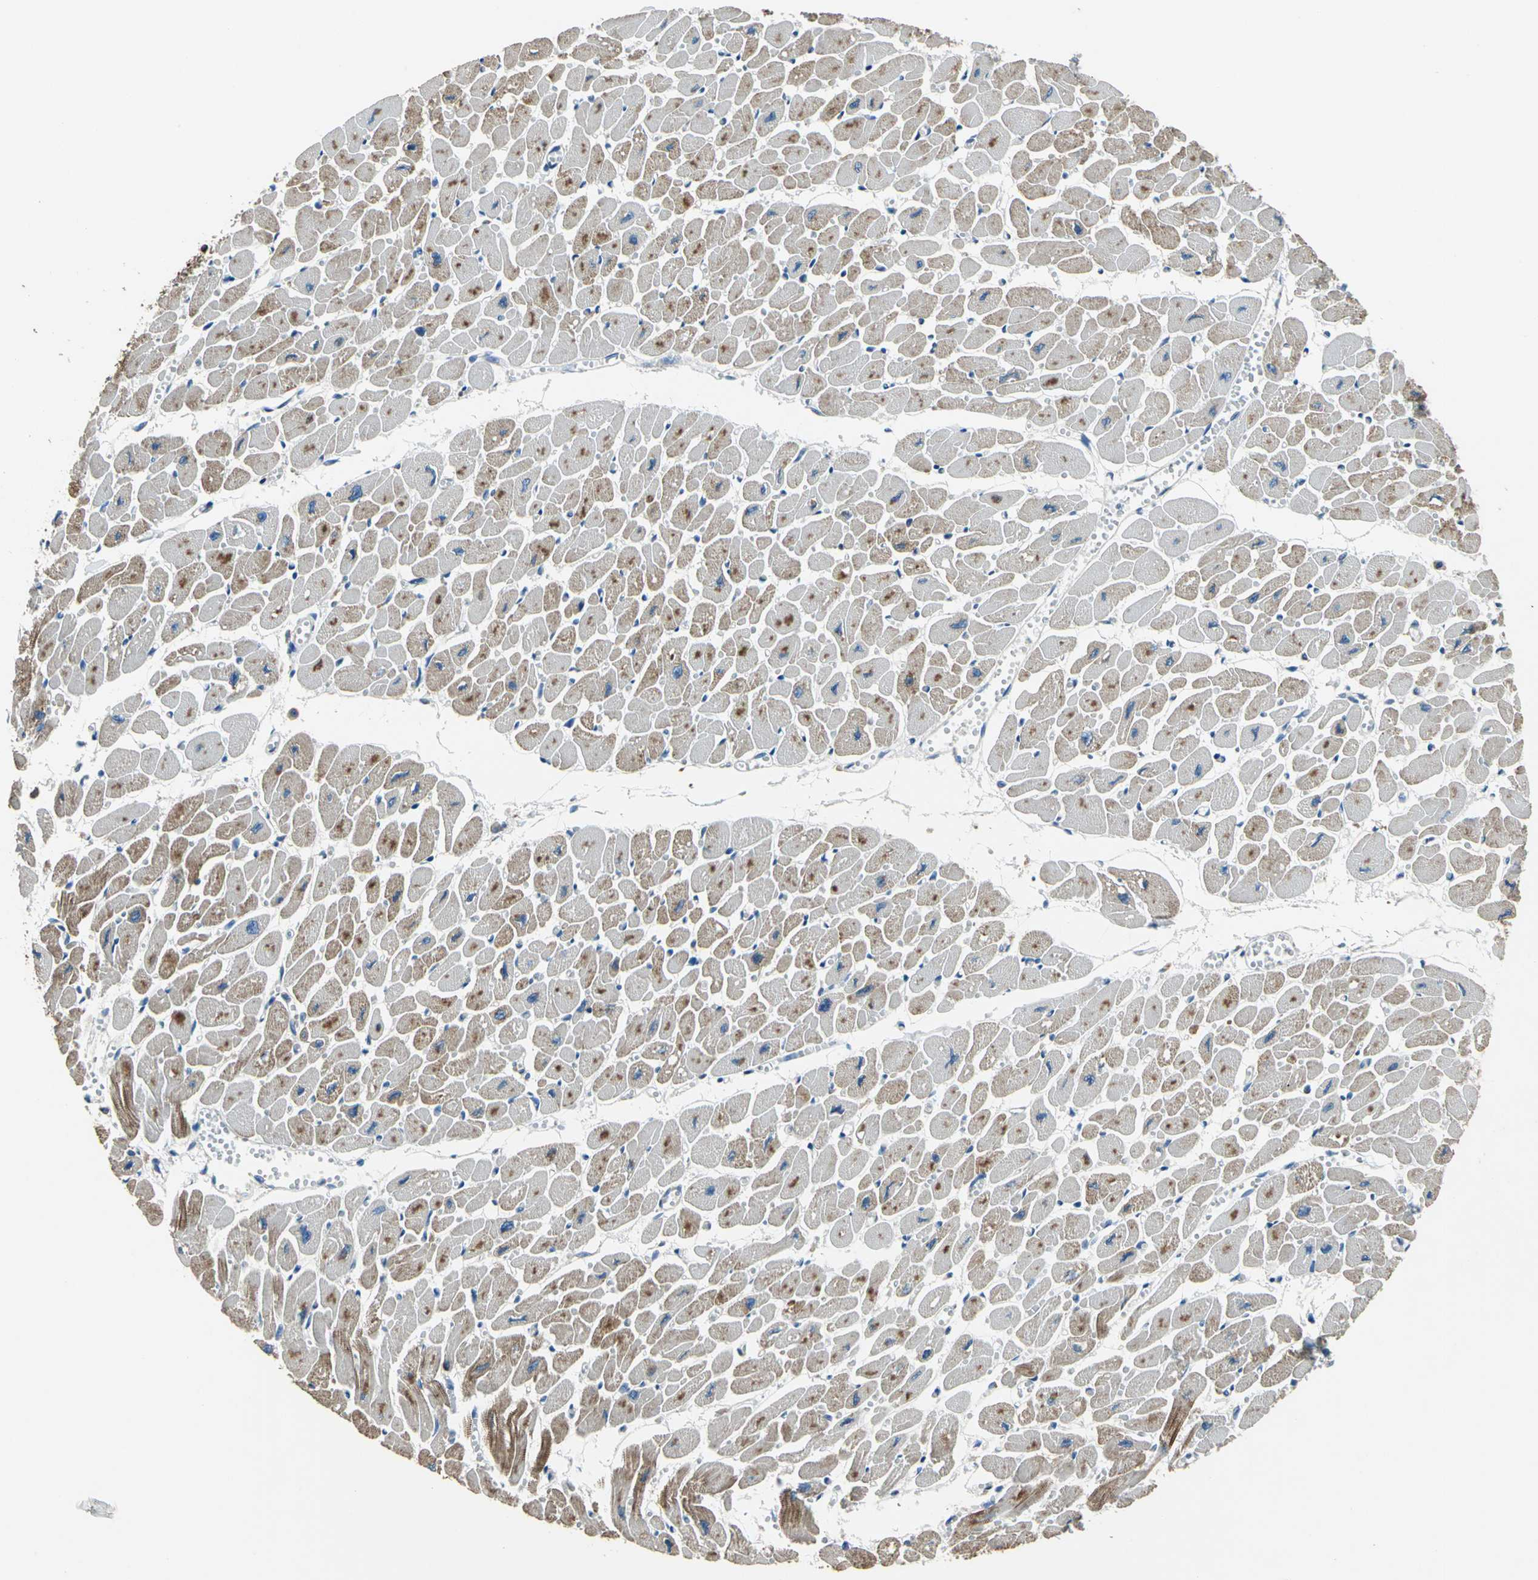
{"staining": {"intensity": "moderate", "quantity": "25%-75%", "location": "cytoplasmic/membranous"}, "tissue": "heart muscle", "cell_type": "Cardiomyocytes", "image_type": "normal", "snomed": [{"axis": "morphology", "description": "Normal tissue, NOS"}, {"axis": "topography", "description": "Heart"}], "caption": "Cardiomyocytes show medium levels of moderate cytoplasmic/membranous staining in about 25%-75% of cells in benign heart muscle.", "gene": "PRKCA", "patient": {"sex": "female", "age": 54}}